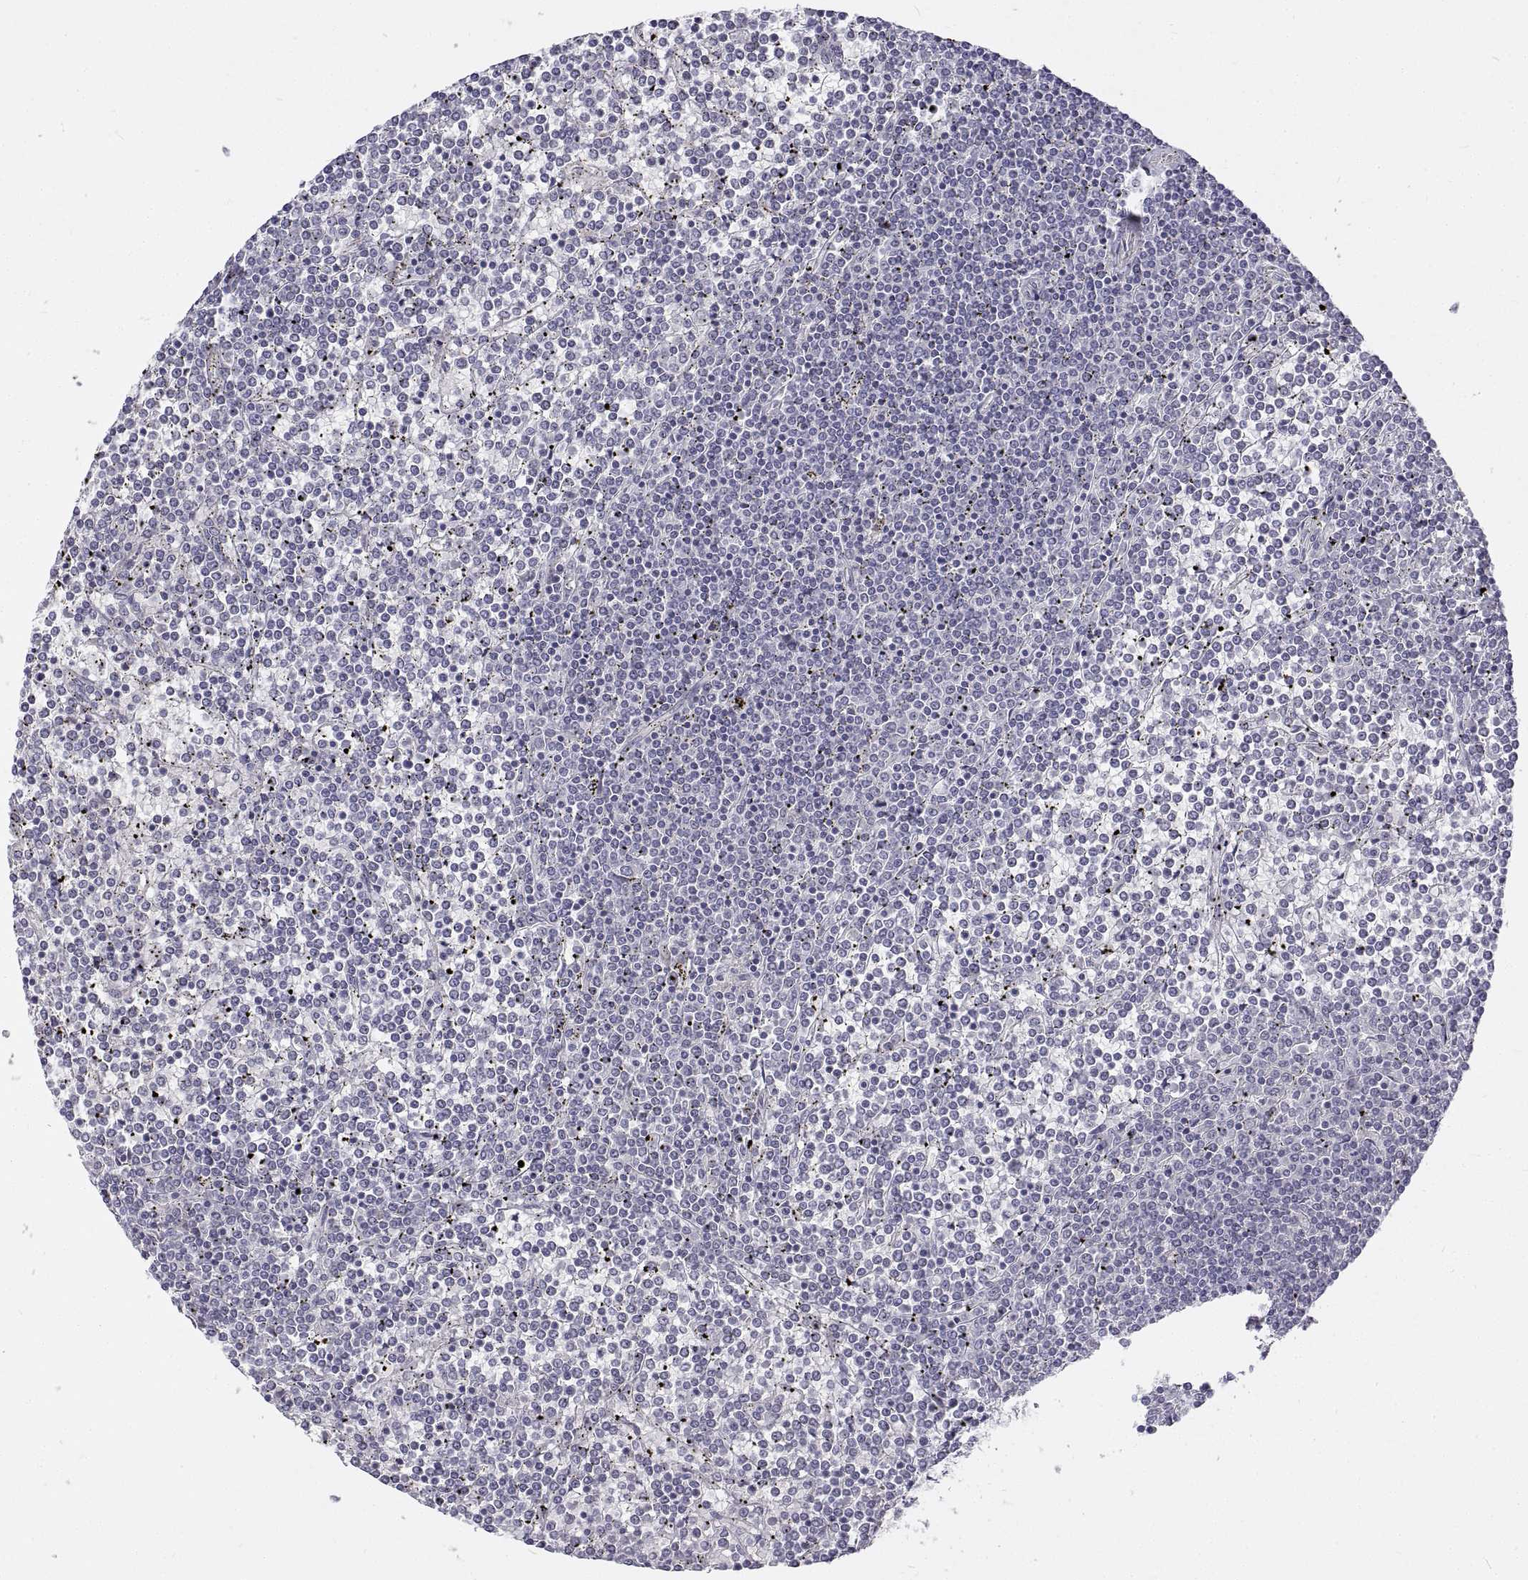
{"staining": {"intensity": "negative", "quantity": "none", "location": "none"}, "tissue": "lymphoma", "cell_type": "Tumor cells", "image_type": "cancer", "snomed": [{"axis": "morphology", "description": "Malignant lymphoma, non-Hodgkin's type, Low grade"}, {"axis": "topography", "description": "Spleen"}], "caption": "There is no significant expression in tumor cells of lymphoma.", "gene": "ANO2", "patient": {"sex": "female", "age": 19}}